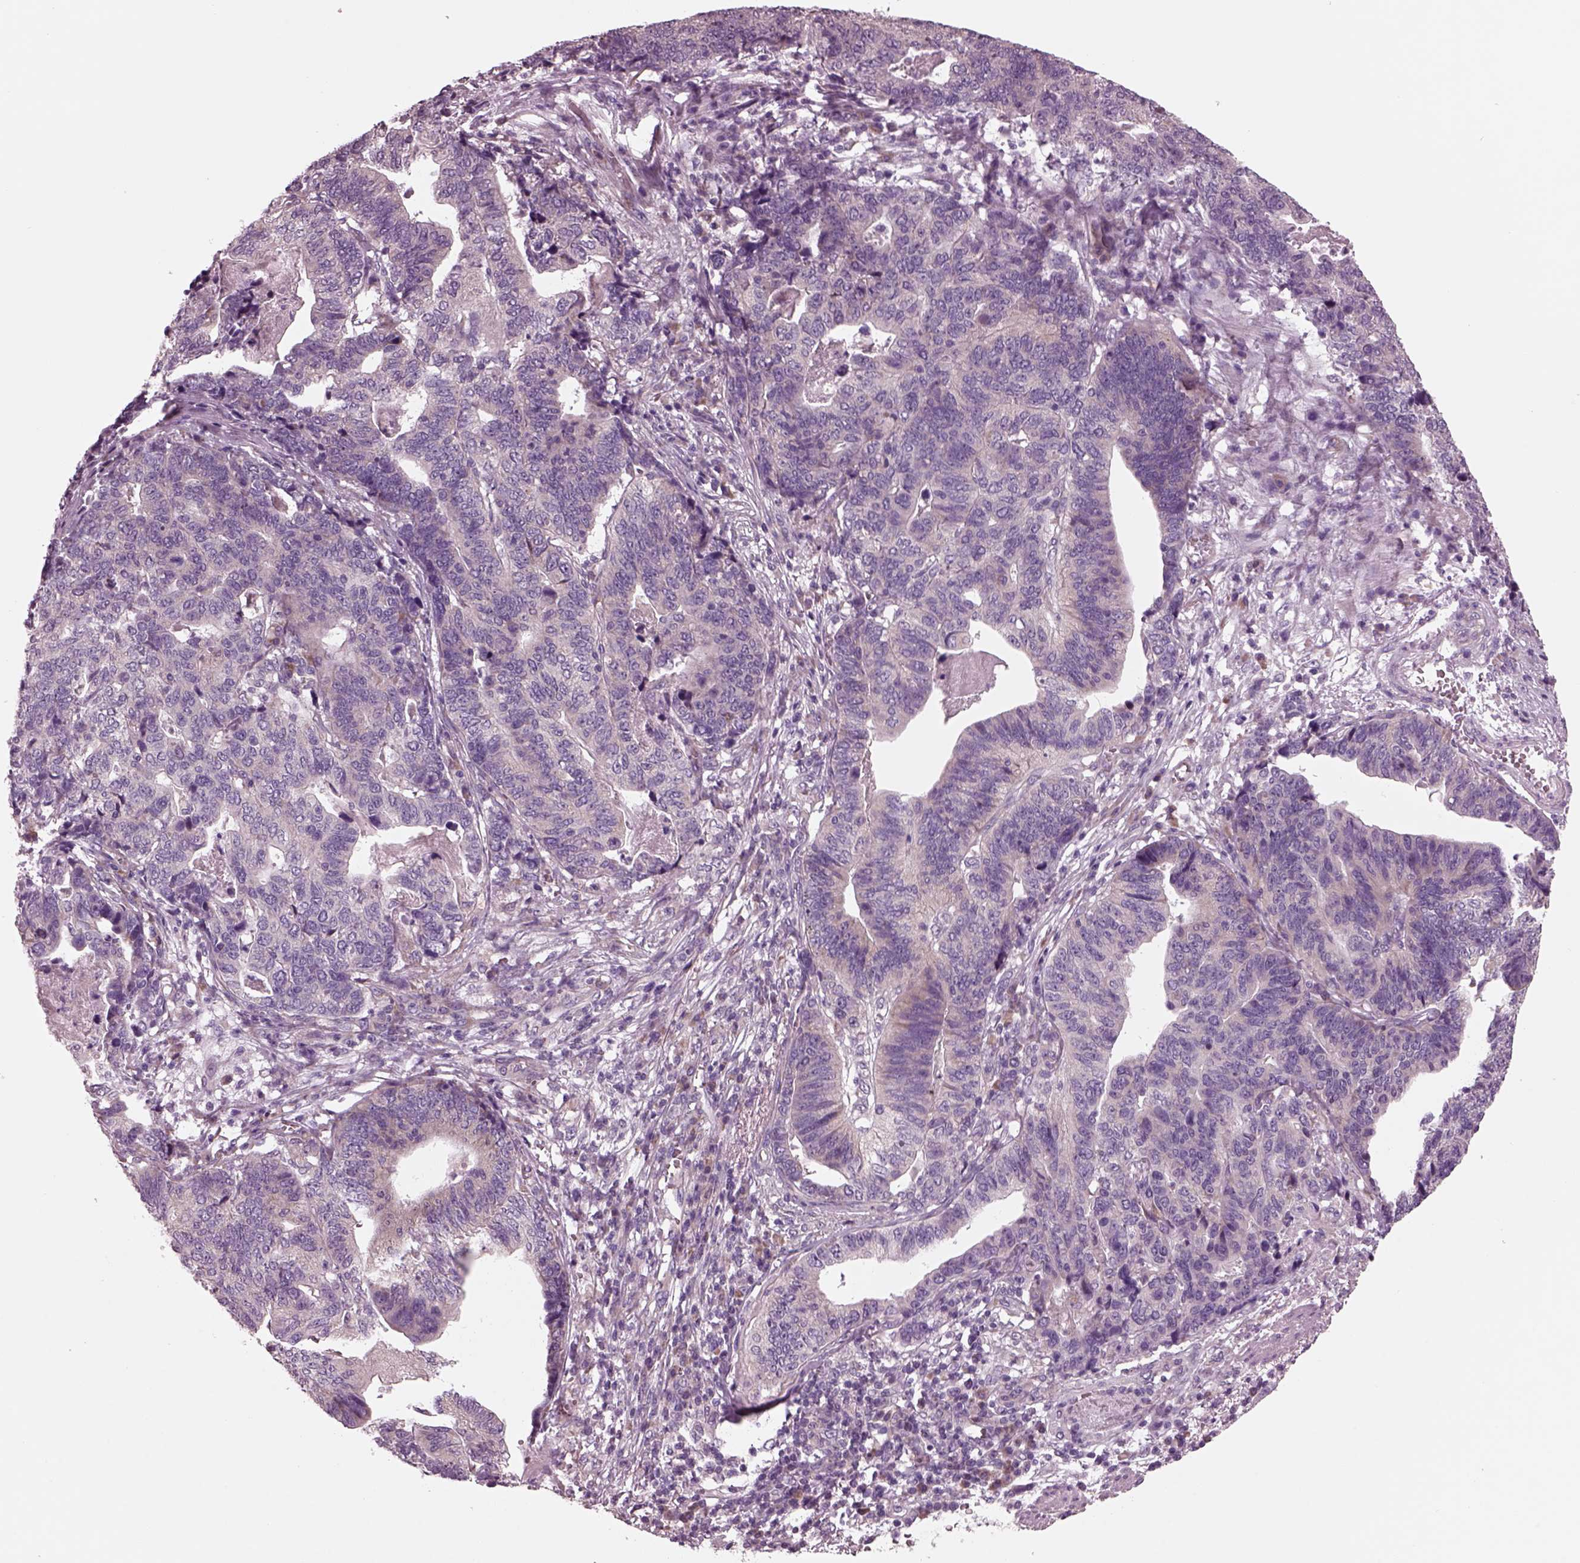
{"staining": {"intensity": "weak", "quantity": "<25%", "location": "cytoplasmic/membranous"}, "tissue": "stomach cancer", "cell_type": "Tumor cells", "image_type": "cancer", "snomed": [{"axis": "morphology", "description": "Adenocarcinoma, NOS"}, {"axis": "topography", "description": "Stomach, upper"}], "caption": "Immunohistochemistry of stomach adenocarcinoma reveals no expression in tumor cells.", "gene": "AP4M1", "patient": {"sex": "female", "age": 67}}